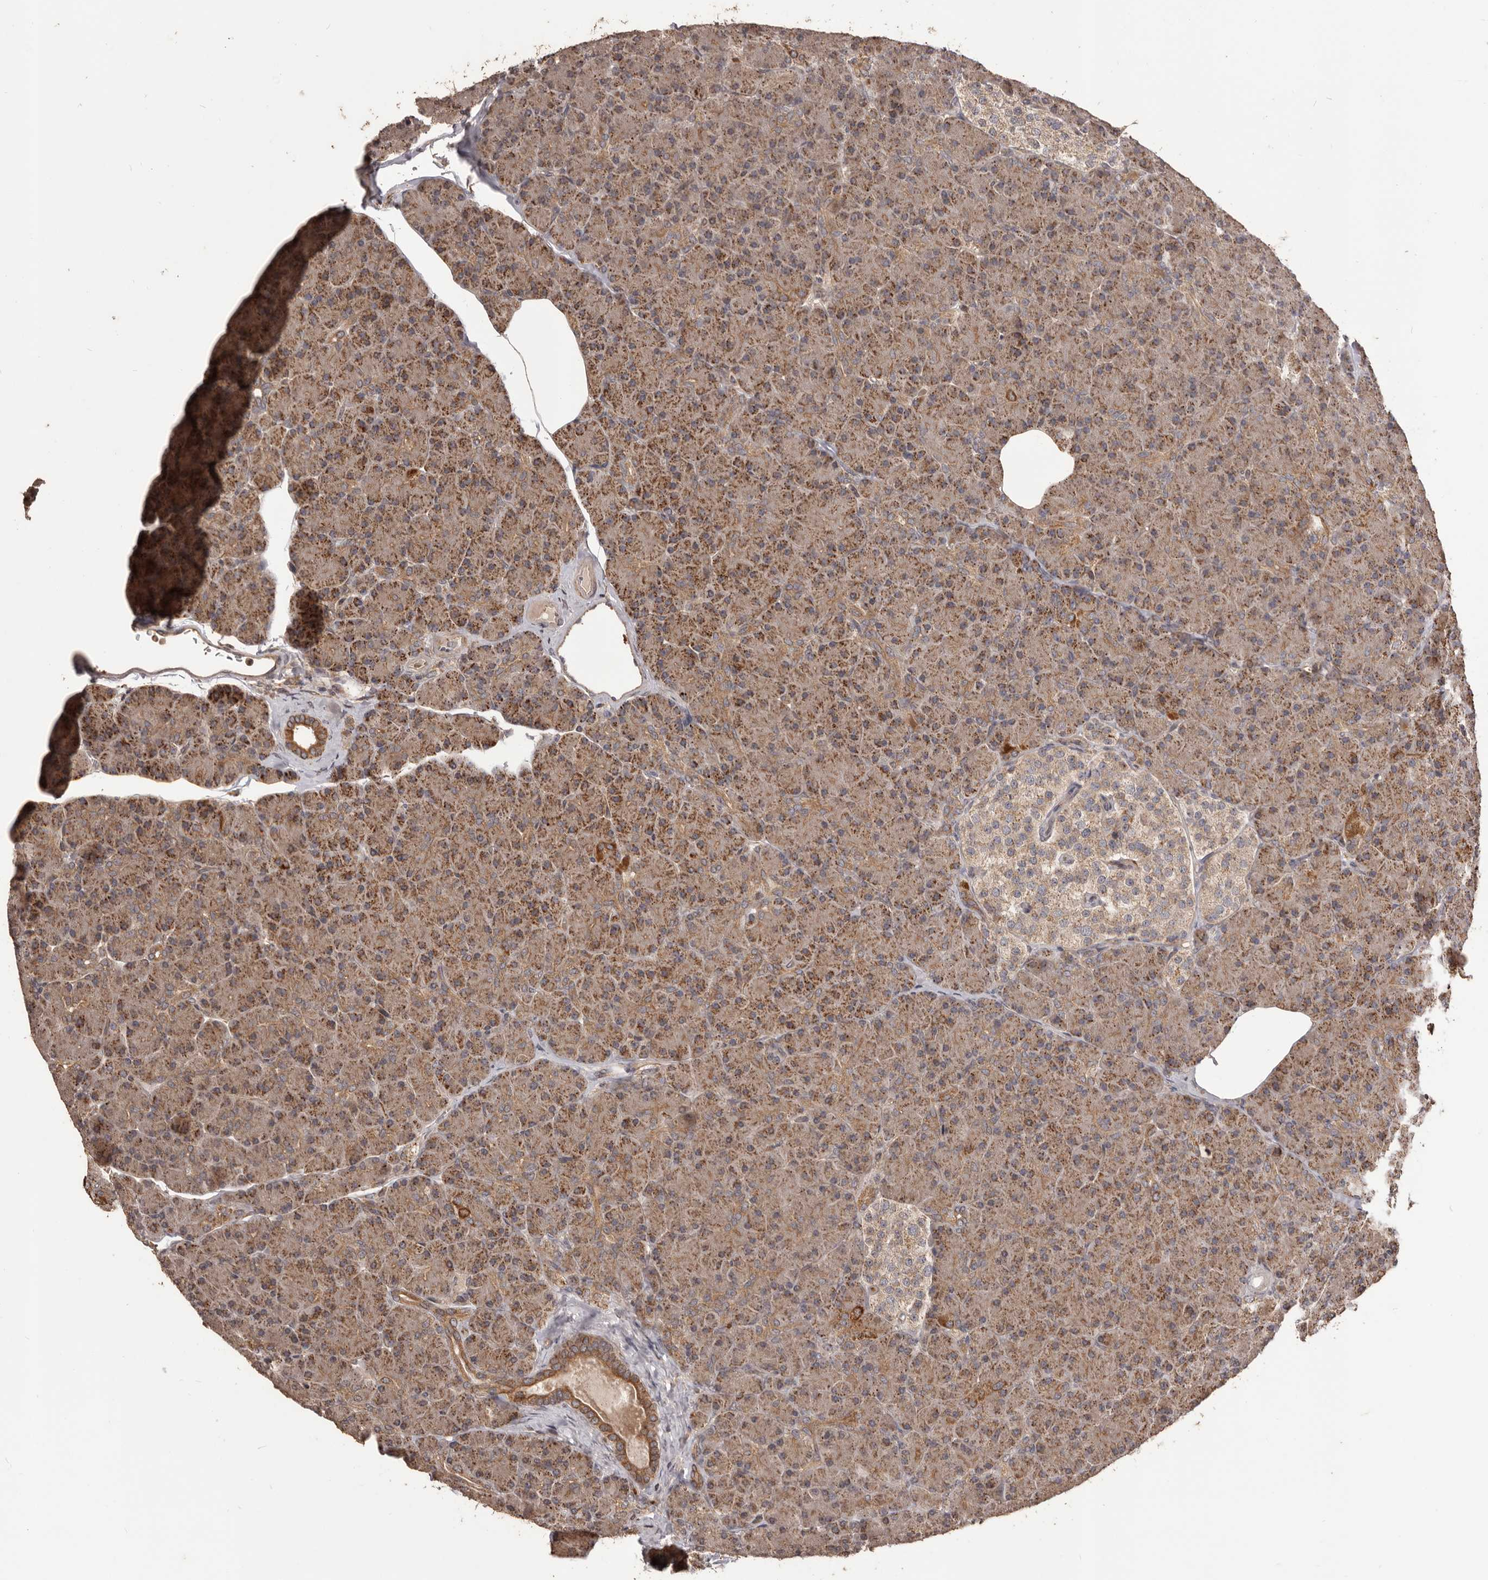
{"staining": {"intensity": "moderate", "quantity": ">75%", "location": "cytoplasmic/membranous"}, "tissue": "pancreas", "cell_type": "Exocrine glandular cells", "image_type": "normal", "snomed": [{"axis": "morphology", "description": "Normal tissue, NOS"}, {"axis": "topography", "description": "Pancreas"}], "caption": "Immunohistochemistry (IHC) staining of benign pancreas, which shows medium levels of moderate cytoplasmic/membranous expression in about >75% of exocrine glandular cells indicating moderate cytoplasmic/membranous protein positivity. The staining was performed using DAB (brown) for protein detection and nuclei were counterstained in hematoxylin (blue).", "gene": "QRSL1", "patient": {"sex": "female", "age": 43}}